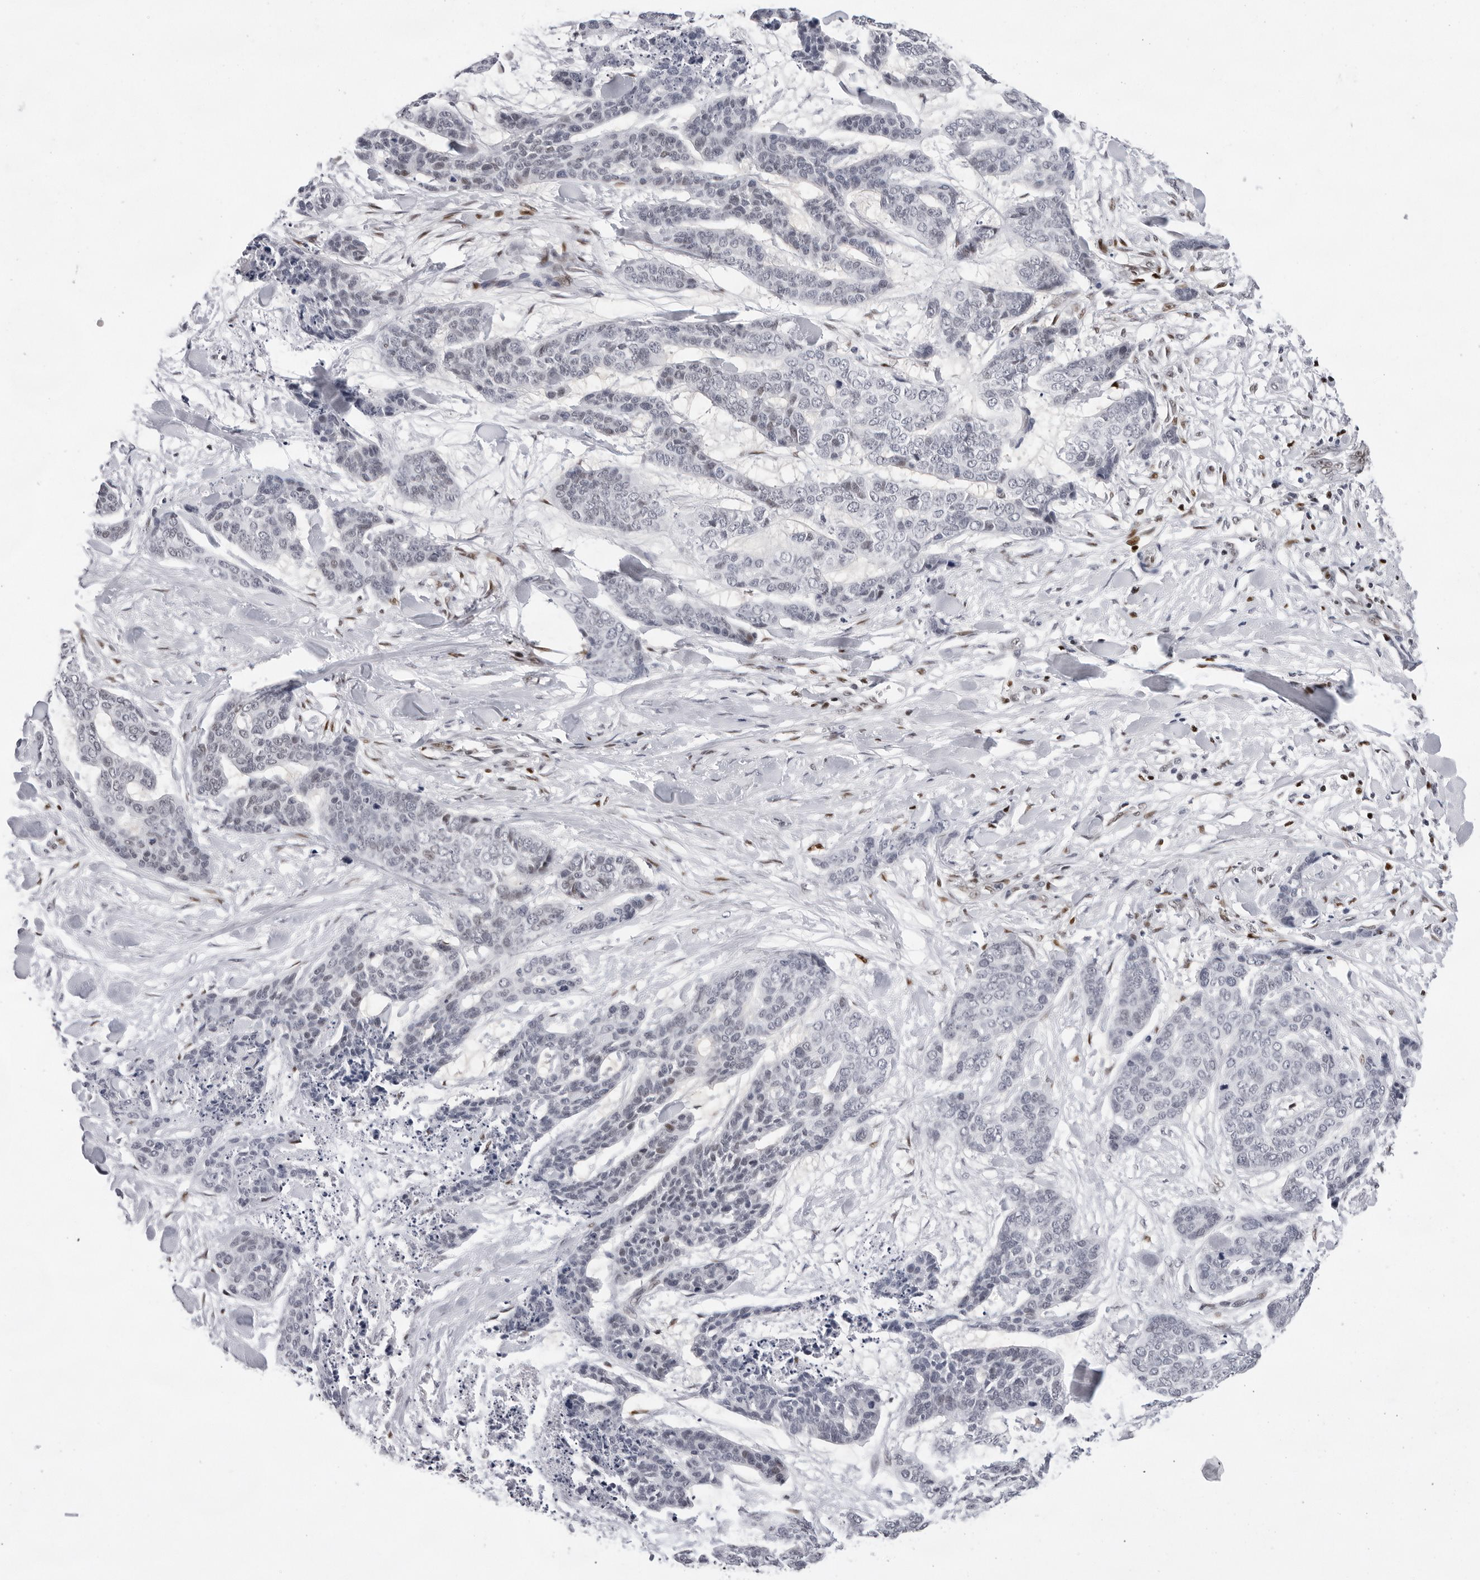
{"staining": {"intensity": "negative", "quantity": "none", "location": "none"}, "tissue": "skin cancer", "cell_type": "Tumor cells", "image_type": "cancer", "snomed": [{"axis": "morphology", "description": "Basal cell carcinoma"}, {"axis": "topography", "description": "Skin"}], "caption": "This is a photomicrograph of immunohistochemistry staining of basal cell carcinoma (skin), which shows no positivity in tumor cells.", "gene": "OGG1", "patient": {"sex": "female", "age": 64}}